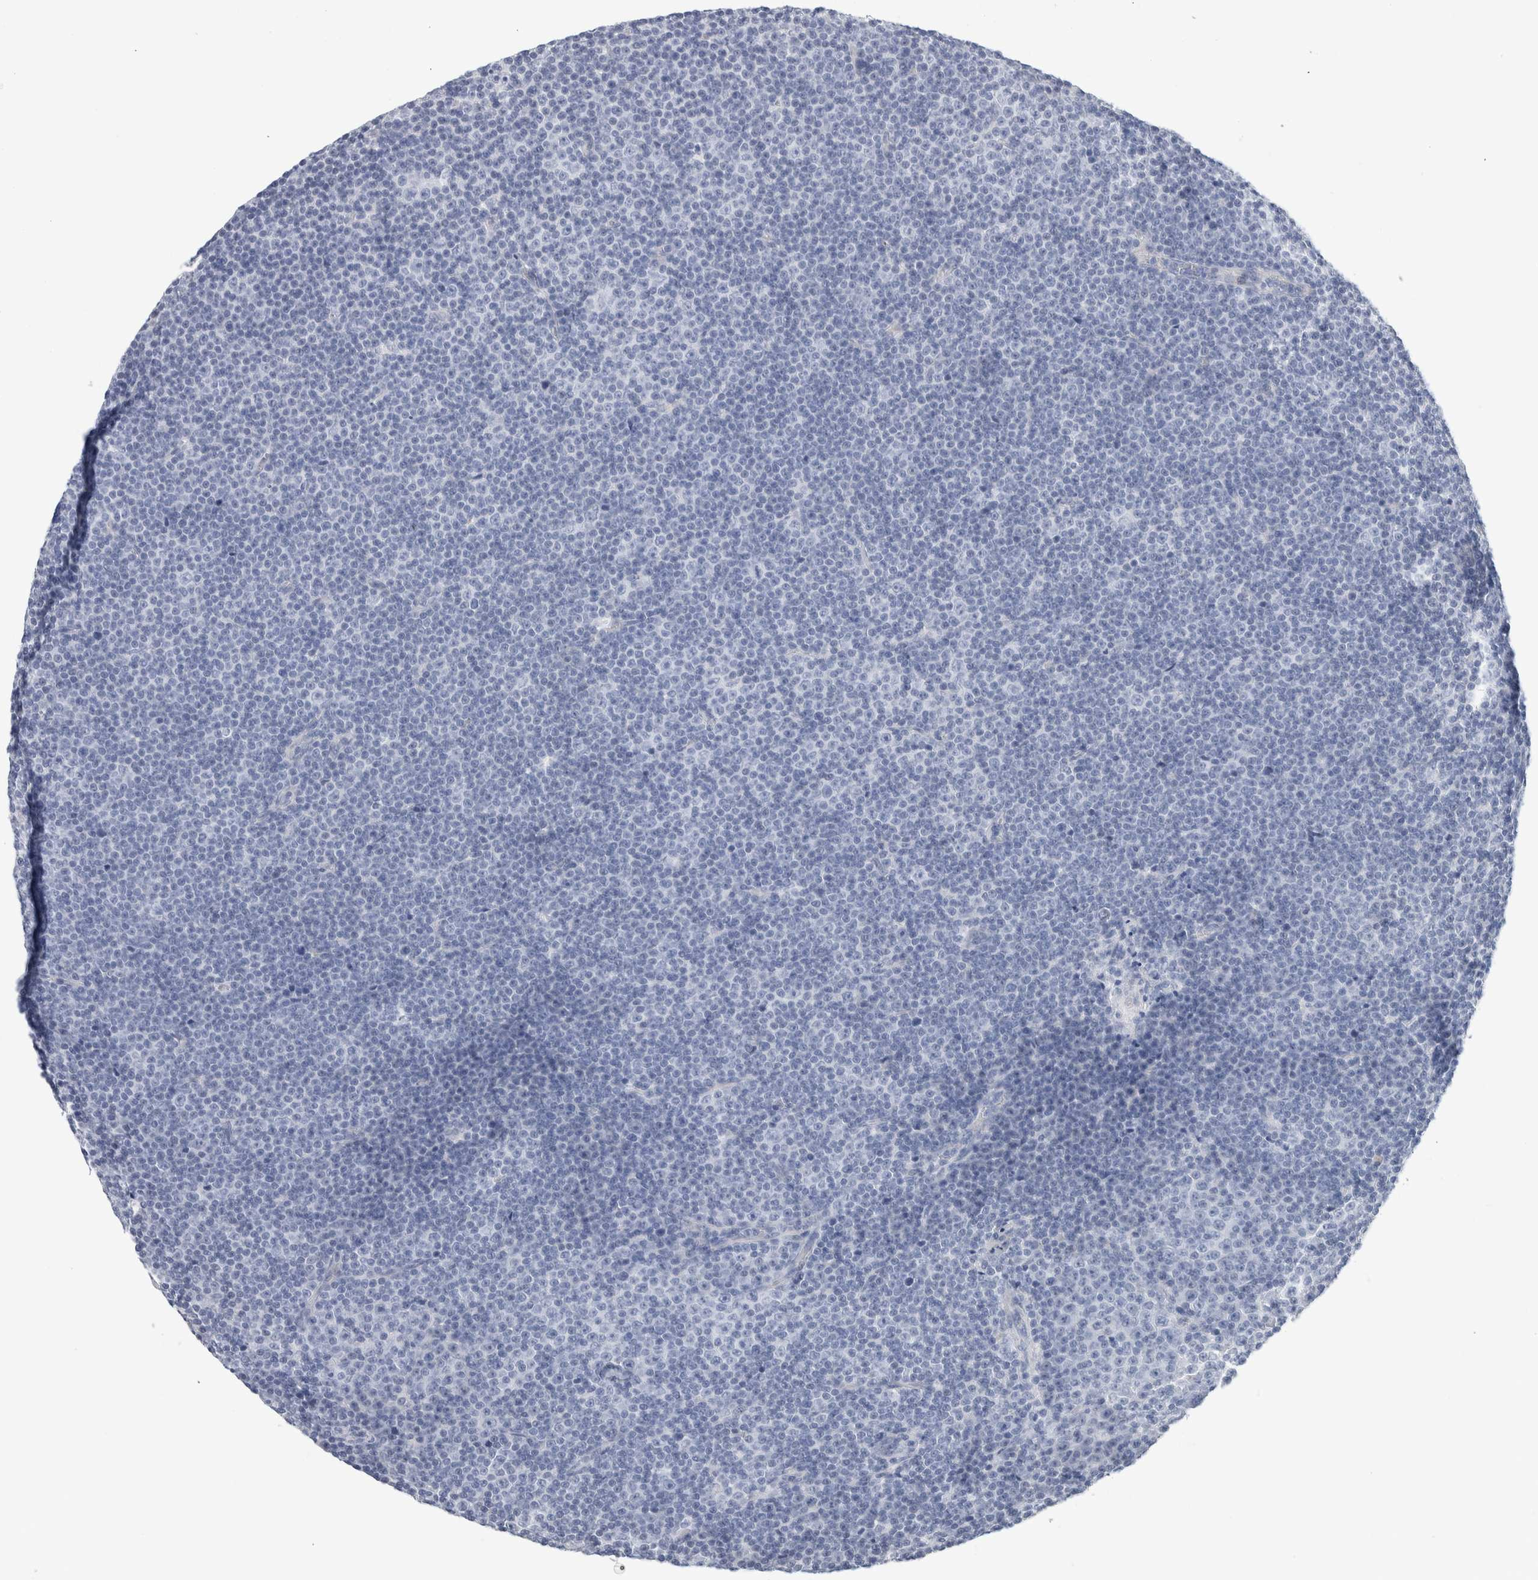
{"staining": {"intensity": "negative", "quantity": "none", "location": "none"}, "tissue": "lymphoma", "cell_type": "Tumor cells", "image_type": "cancer", "snomed": [{"axis": "morphology", "description": "Malignant lymphoma, non-Hodgkin's type, Low grade"}, {"axis": "topography", "description": "Lymph node"}], "caption": "High magnification brightfield microscopy of malignant lymphoma, non-Hodgkin's type (low-grade) stained with DAB (brown) and counterstained with hematoxylin (blue): tumor cells show no significant positivity. (Immunohistochemistry (ihc), brightfield microscopy, high magnification).", "gene": "SCN2A", "patient": {"sex": "female", "age": 67}}